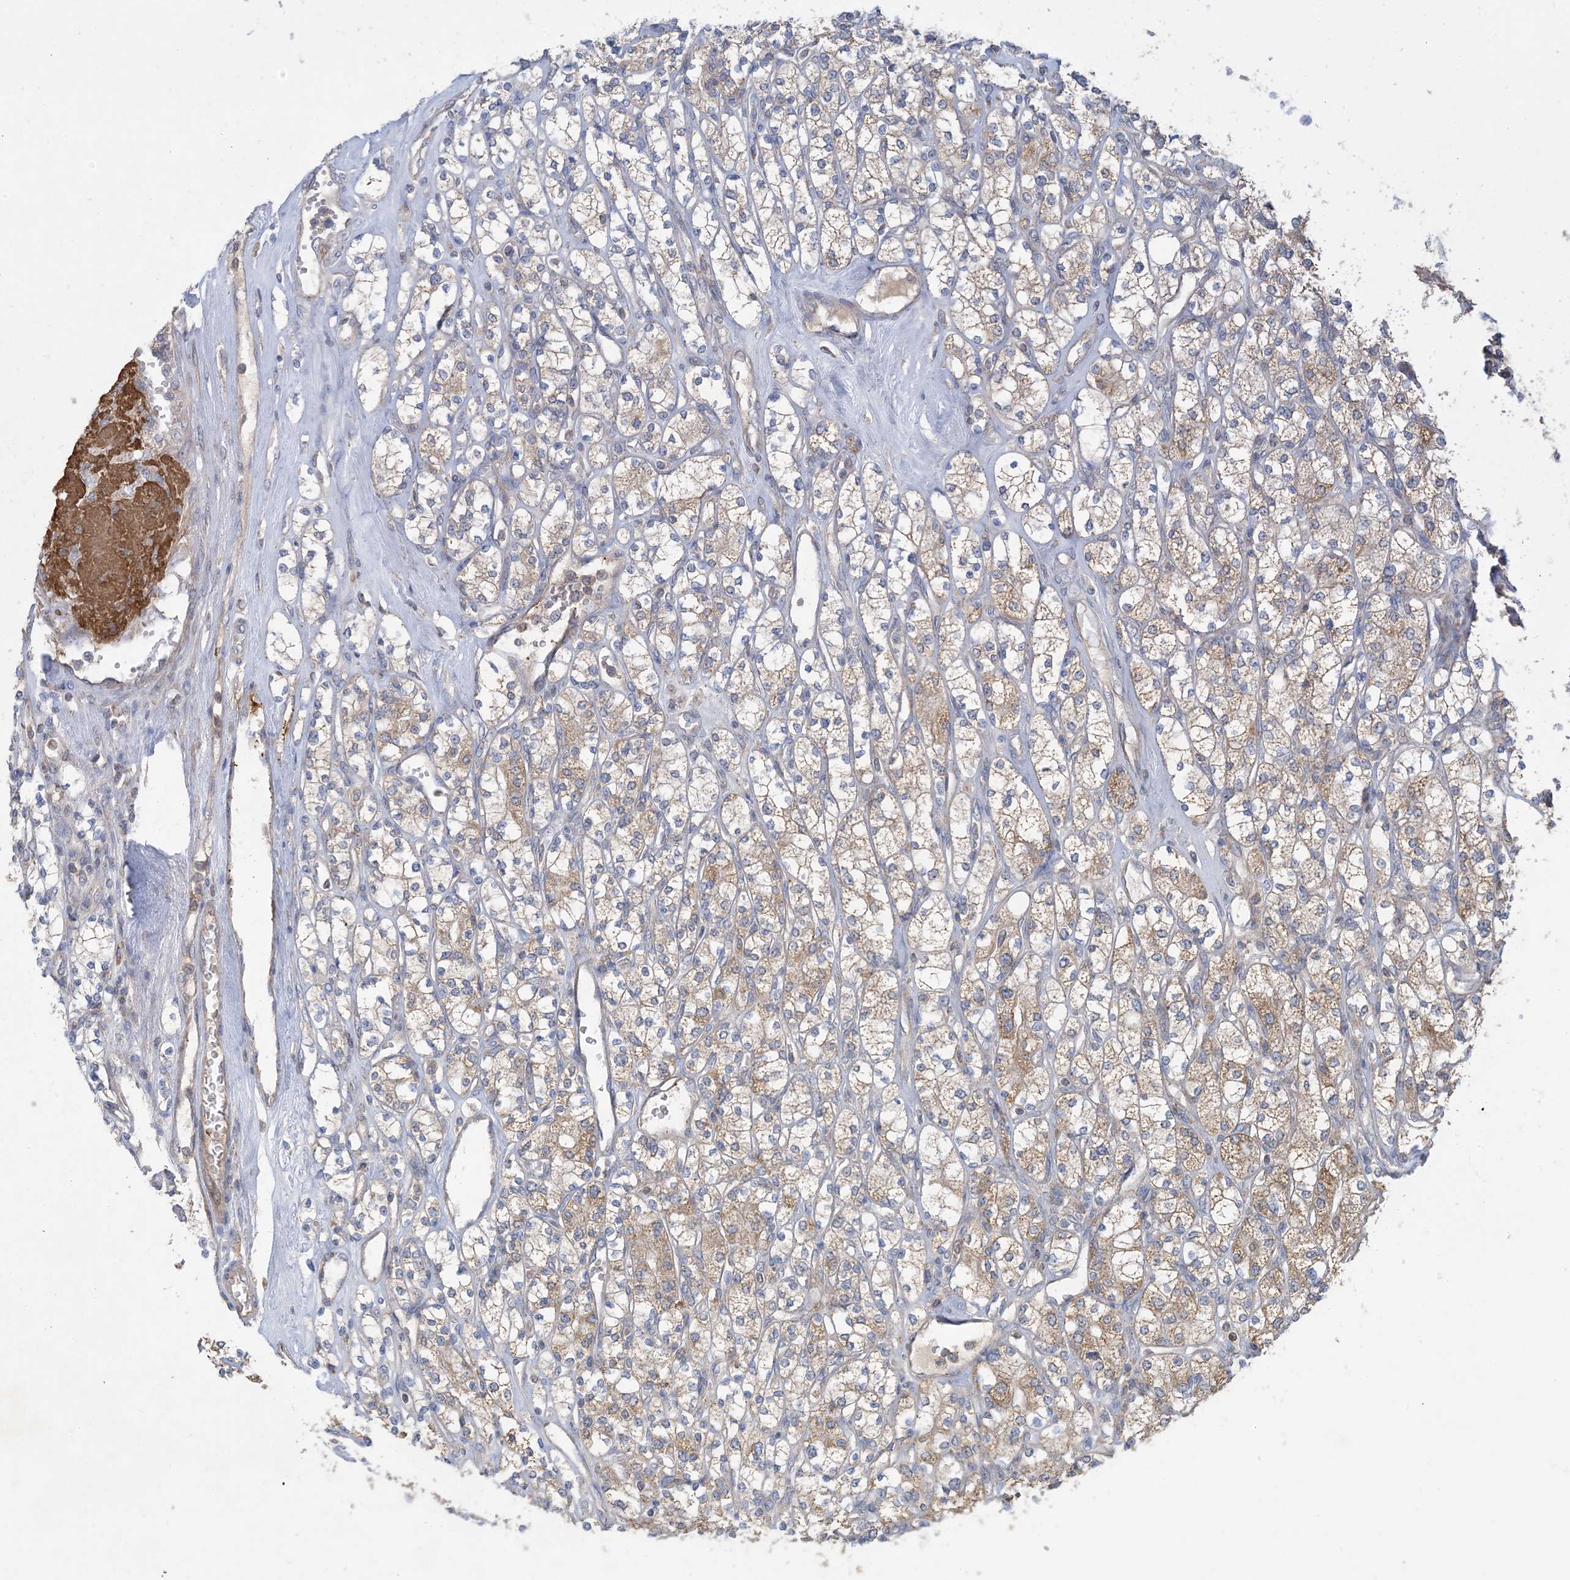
{"staining": {"intensity": "moderate", "quantity": "25%-75%", "location": "cytoplasmic/membranous"}, "tissue": "renal cancer", "cell_type": "Tumor cells", "image_type": "cancer", "snomed": [{"axis": "morphology", "description": "Adenocarcinoma, NOS"}, {"axis": "topography", "description": "Kidney"}], "caption": "Moderate cytoplasmic/membranous protein expression is seen in approximately 25%-75% of tumor cells in renal cancer (adenocarcinoma). (Brightfield microscopy of DAB IHC at high magnification).", "gene": "ECHDC1", "patient": {"sex": "male", "age": 77}}